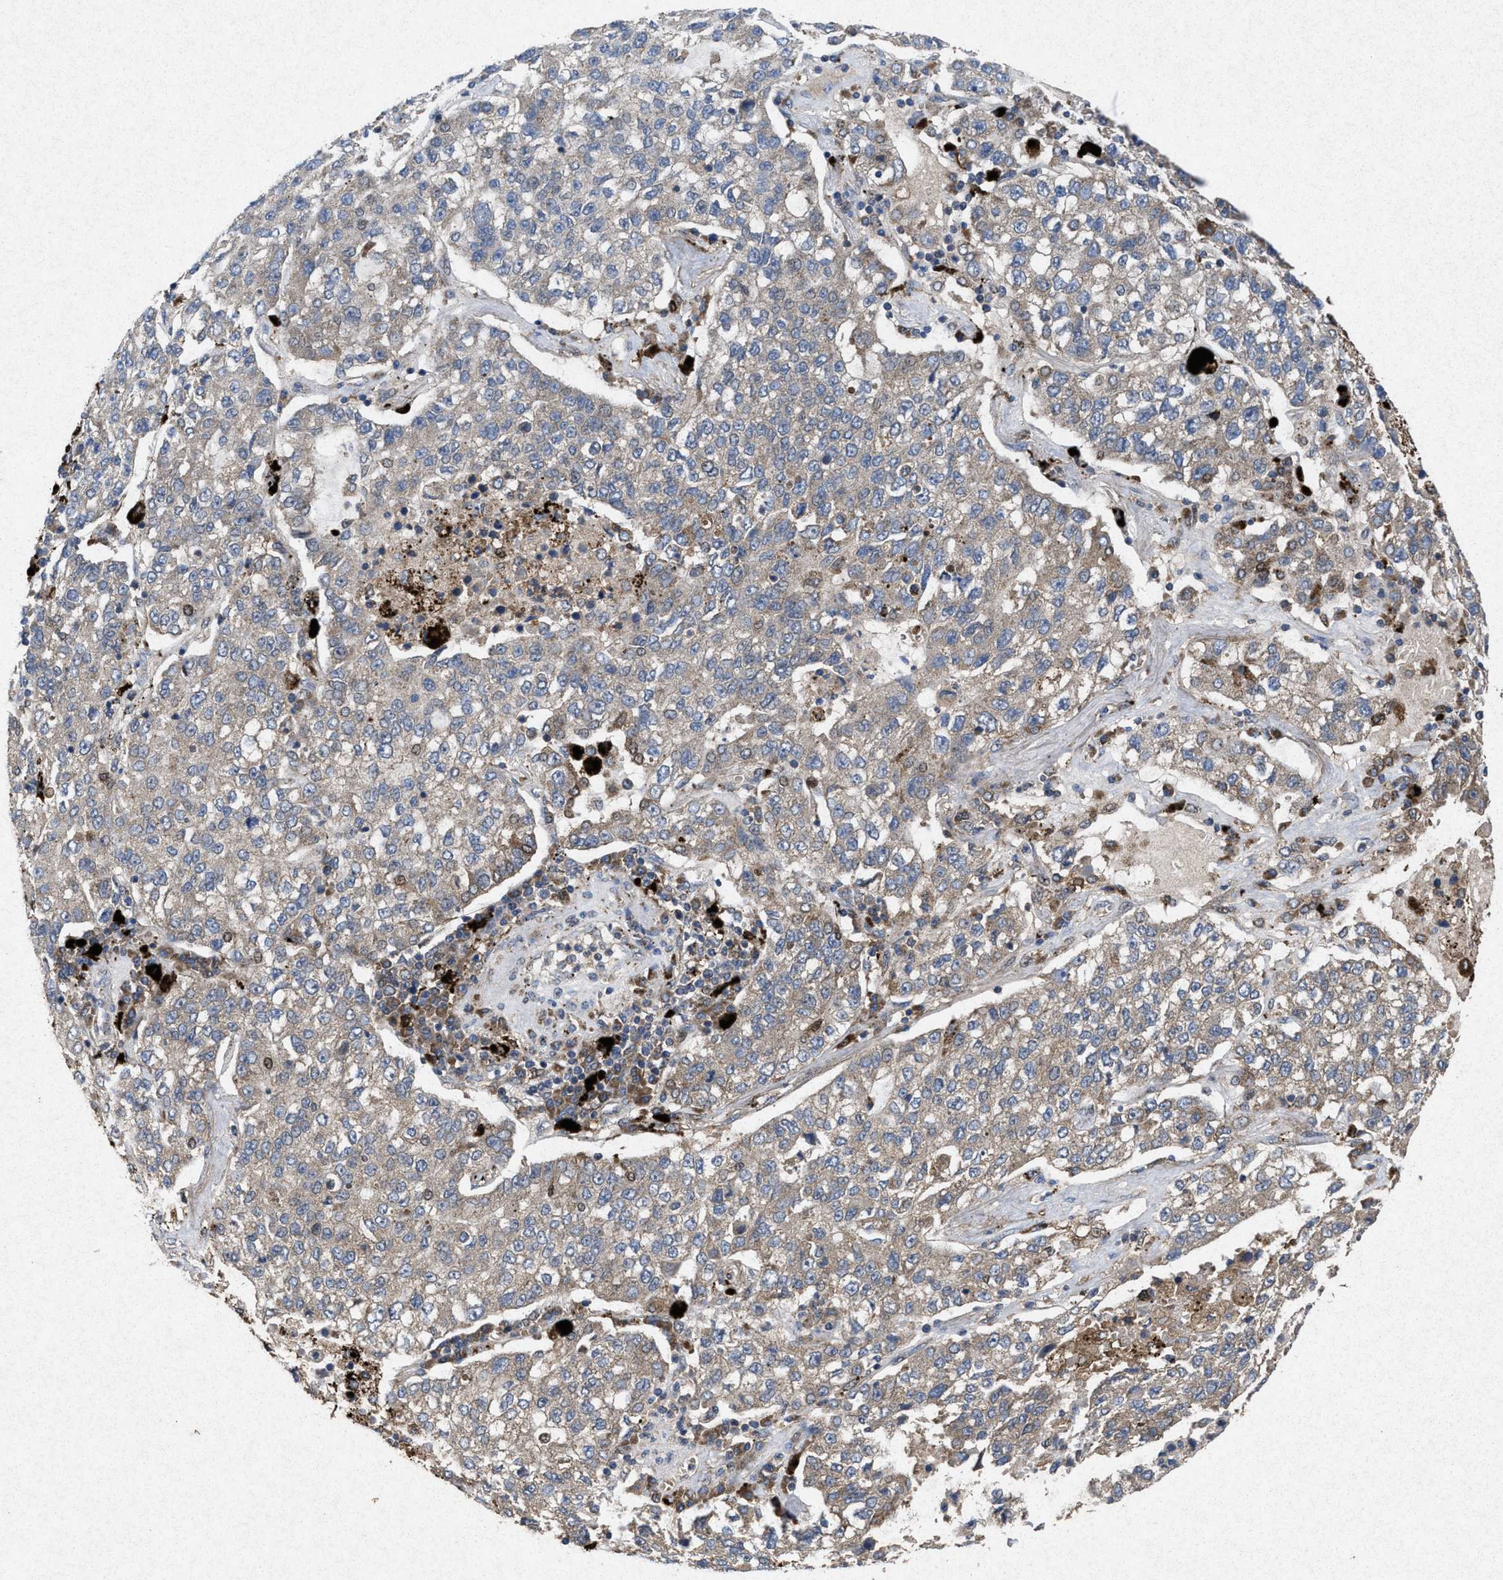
{"staining": {"intensity": "weak", "quantity": "25%-75%", "location": "cytoplasmic/membranous"}, "tissue": "lung cancer", "cell_type": "Tumor cells", "image_type": "cancer", "snomed": [{"axis": "morphology", "description": "Adenocarcinoma, NOS"}, {"axis": "topography", "description": "Lung"}], "caption": "Immunohistochemistry histopathology image of neoplastic tissue: human adenocarcinoma (lung) stained using immunohistochemistry (IHC) demonstrates low levels of weak protein expression localized specifically in the cytoplasmic/membranous of tumor cells, appearing as a cytoplasmic/membranous brown color.", "gene": "MSI2", "patient": {"sex": "male", "age": 49}}